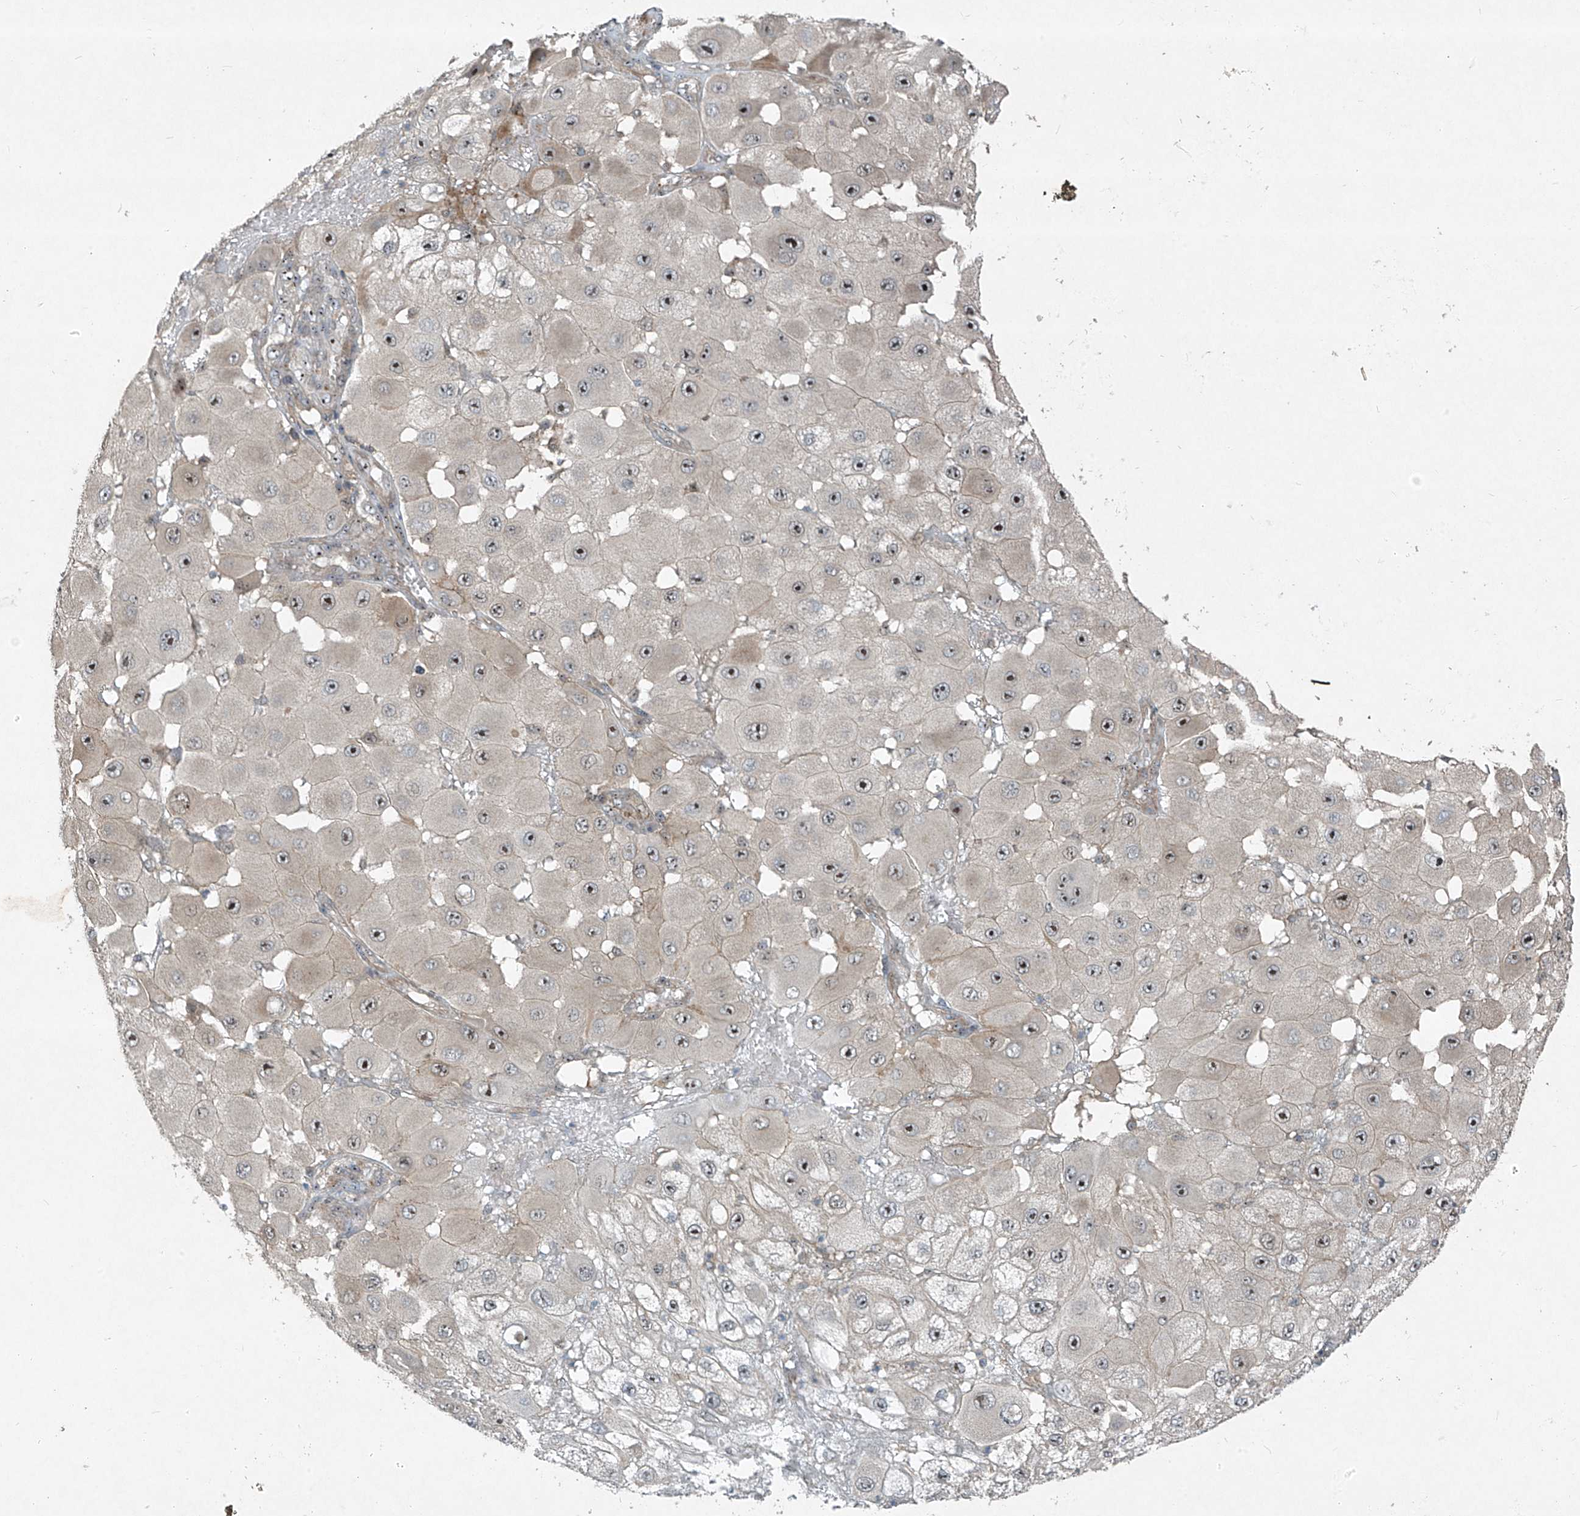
{"staining": {"intensity": "weak", "quantity": "25%-75%", "location": "nuclear"}, "tissue": "melanoma", "cell_type": "Tumor cells", "image_type": "cancer", "snomed": [{"axis": "morphology", "description": "Malignant melanoma, NOS"}, {"axis": "topography", "description": "Skin"}], "caption": "A photomicrograph of malignant melanoma stained for a protein displays weak nuclear brown staining in tumor cells.", "gene": "PPCS", "patient": {"sex": "female", "age": 81}}